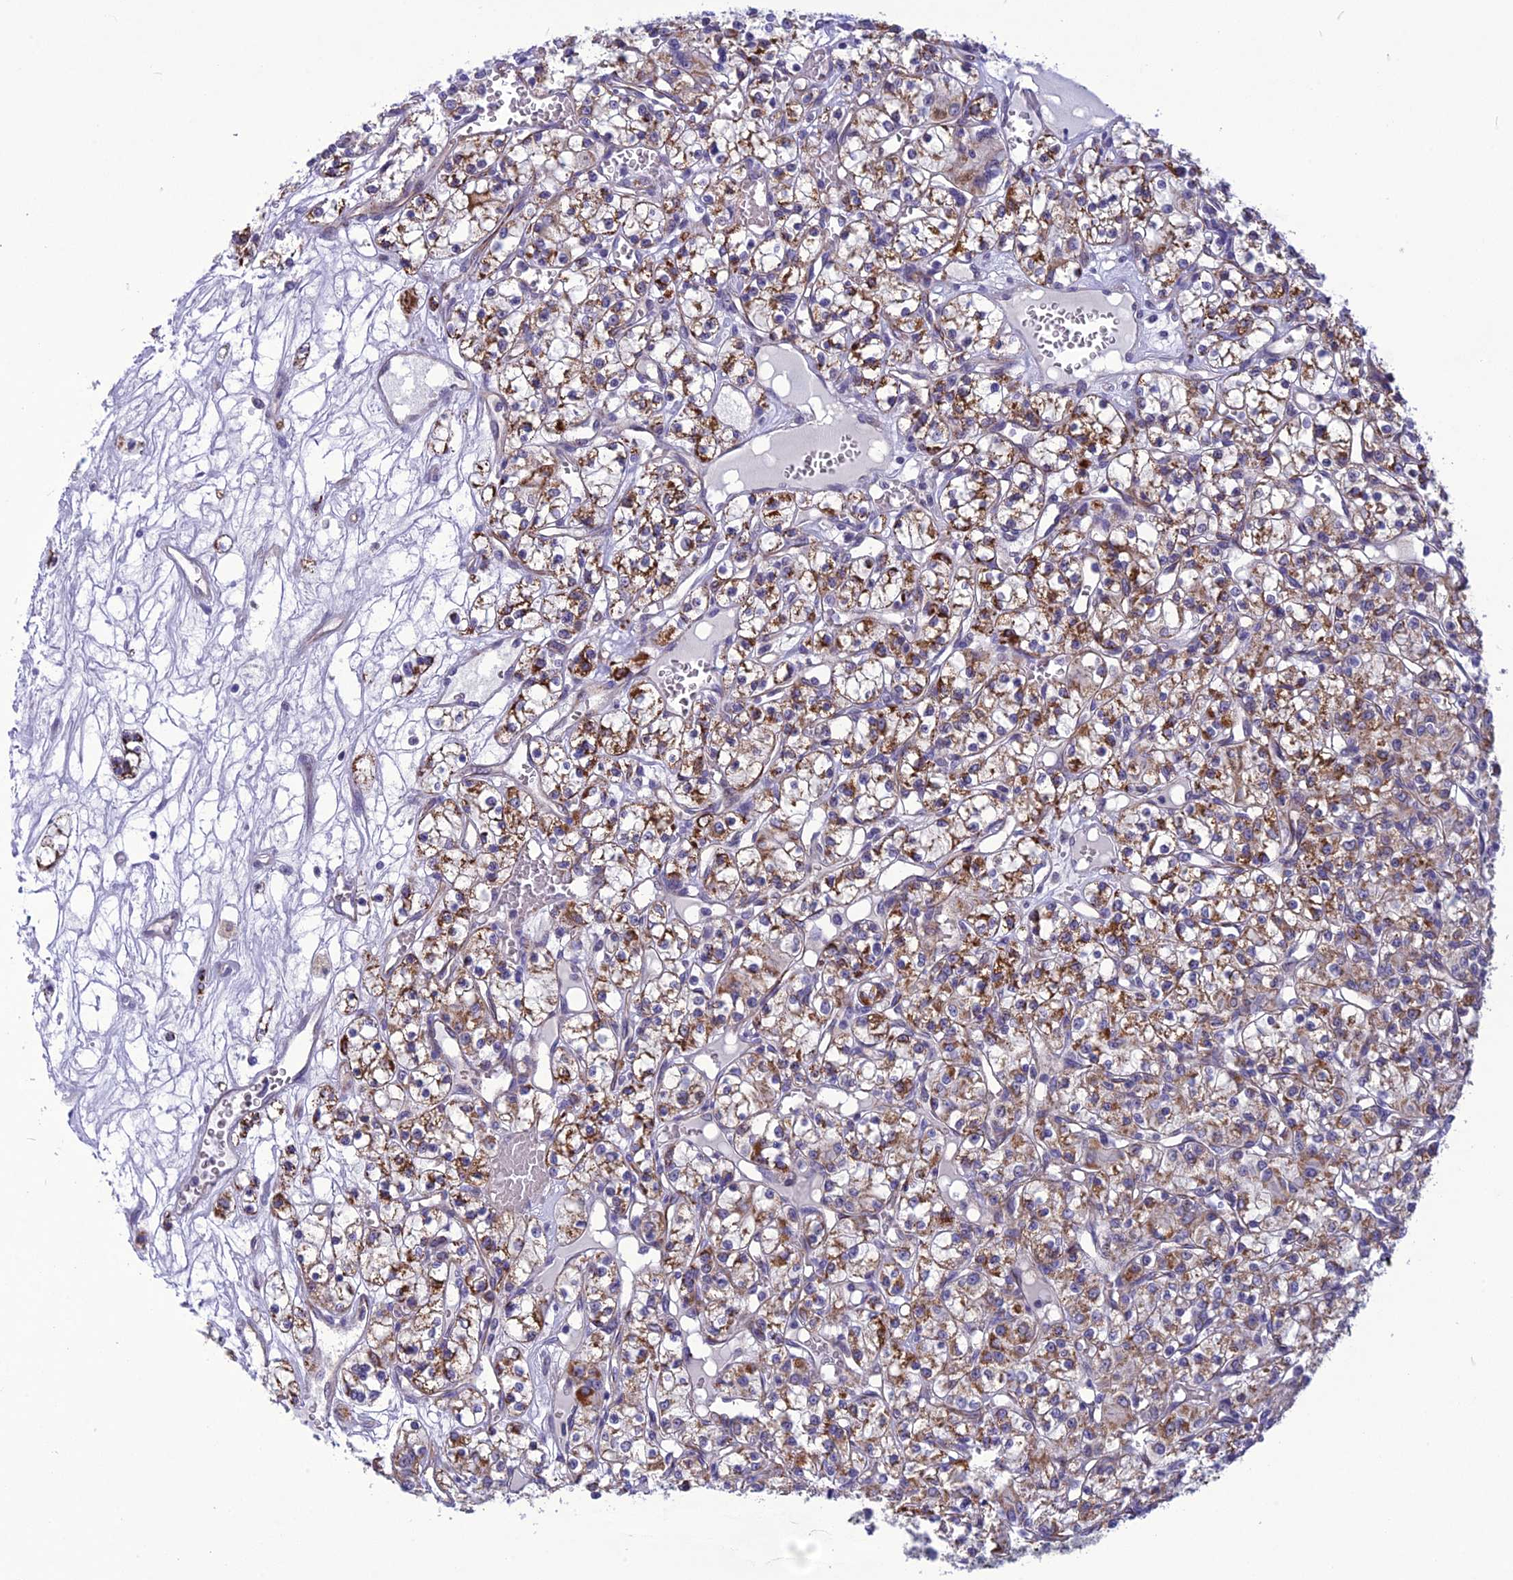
{"staining": {"intensity": "strong", "quantity": "25%-75%", "location": "cytoplasmic/membranous"}, "tissue": "renal cancer", "cell_type": "Tumor cells", "image_type": "cancer", "snomed": [{"axis": "morphology", "description": "Adenocarcinoma, NOS"}, {"axis": "topography", "description": "Kidney"}], "caption": "Immunohistochemical staining of human renal cancer (adenocarcinoma) shows high levels of strong cytoplasmic/membranous expression in about 25%-75% of tumor cells. (DAB = brown stain, brightfield microscopy at high magnification).", "gene": "PSMF1", "patient": {"sex": "female", "age": 59}}